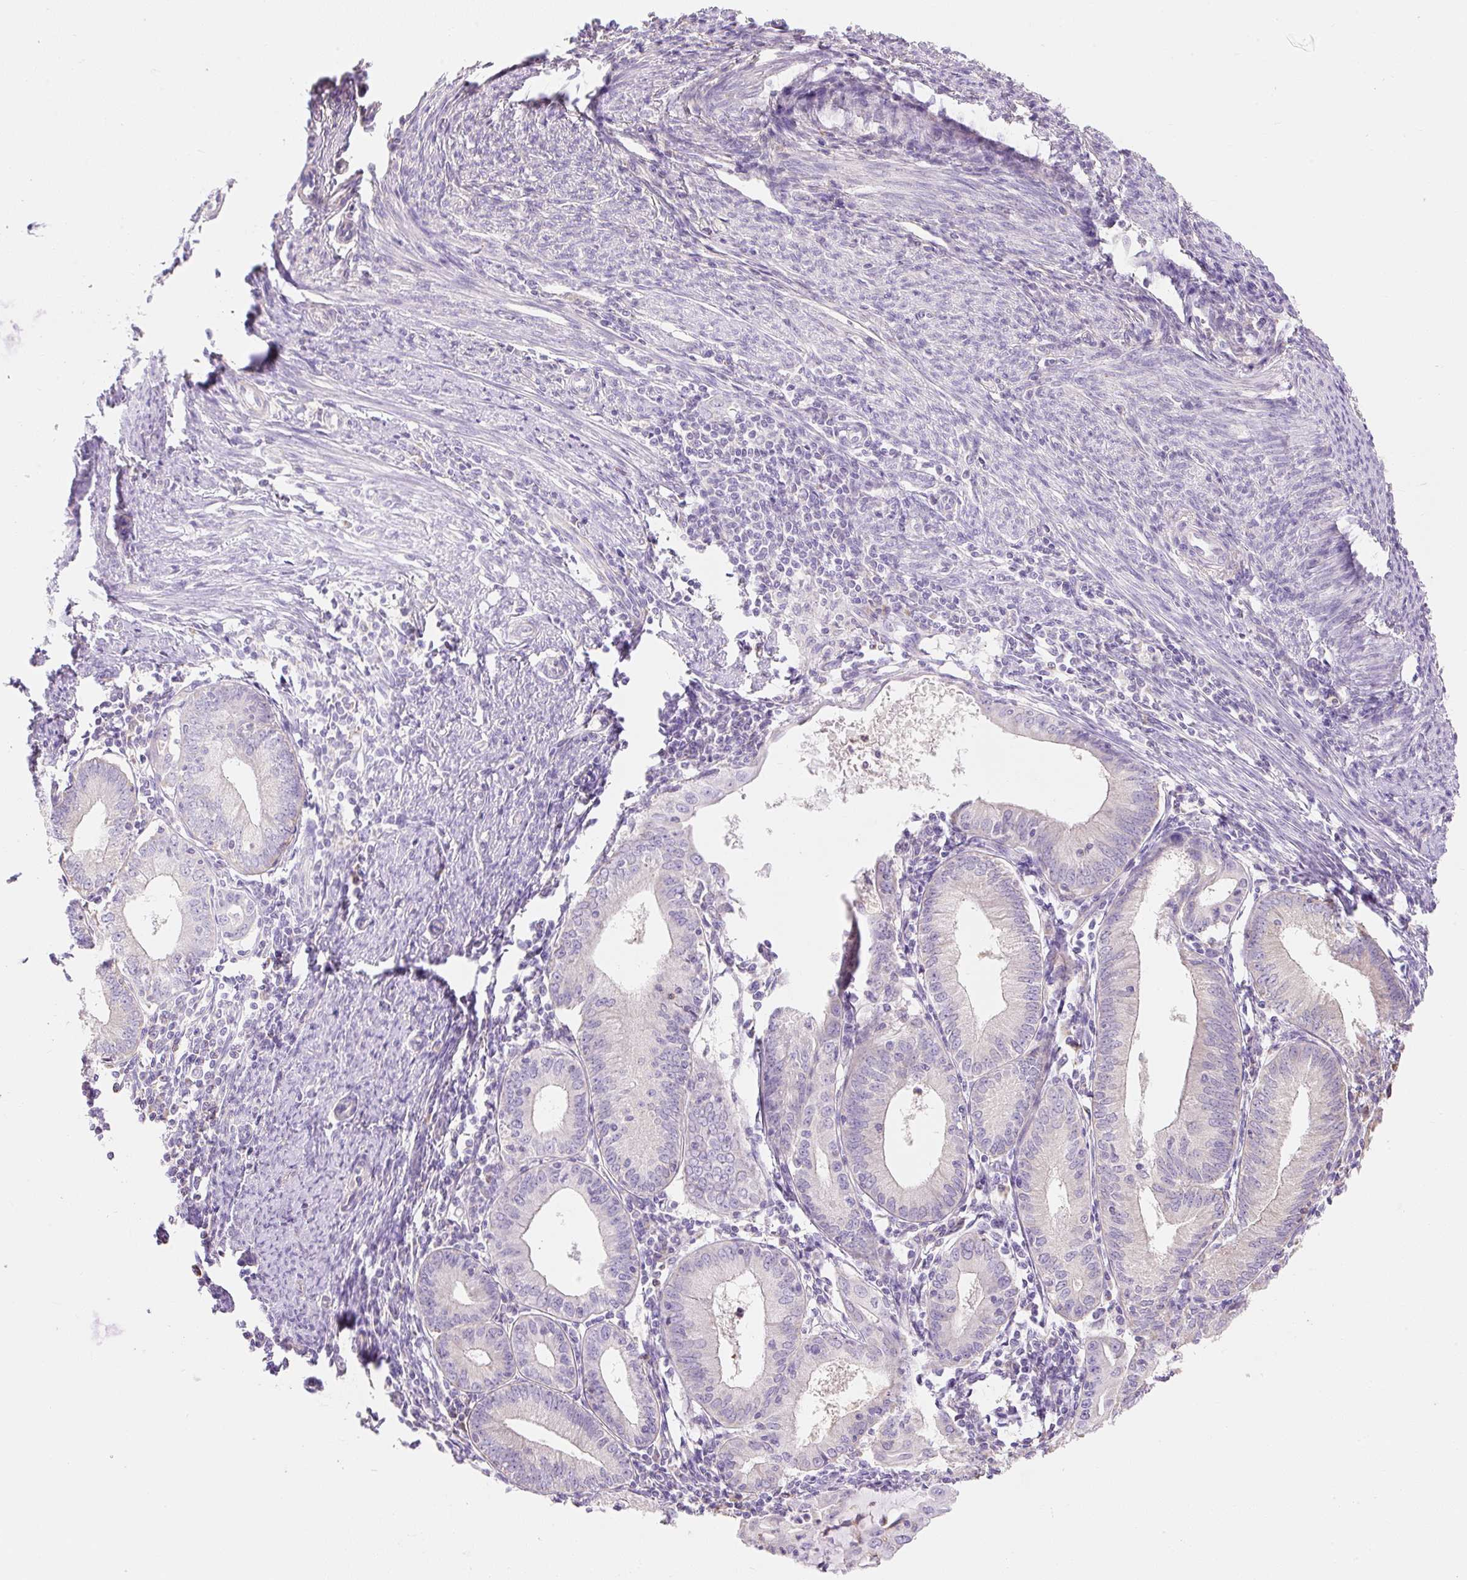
{"staining": {"intensity": "negative", "quantity": "none", "location": "none"}, "tissue": "endometrial cancer", "cell_type": "Tumor cells", "image_type": "cancer", "snomed": [{"axis": "morphology", "description": "Adenocarcinoma, NOS"}, {"axis": "topography", "description": "Endometrium"}], "caption": "An image of human endometrial adenocarcinoma is negative for staining in tumor cells. Nuclei are stained in blue.", "gene": "DHX35", "patient": {"sex": "female", "age": 60}}